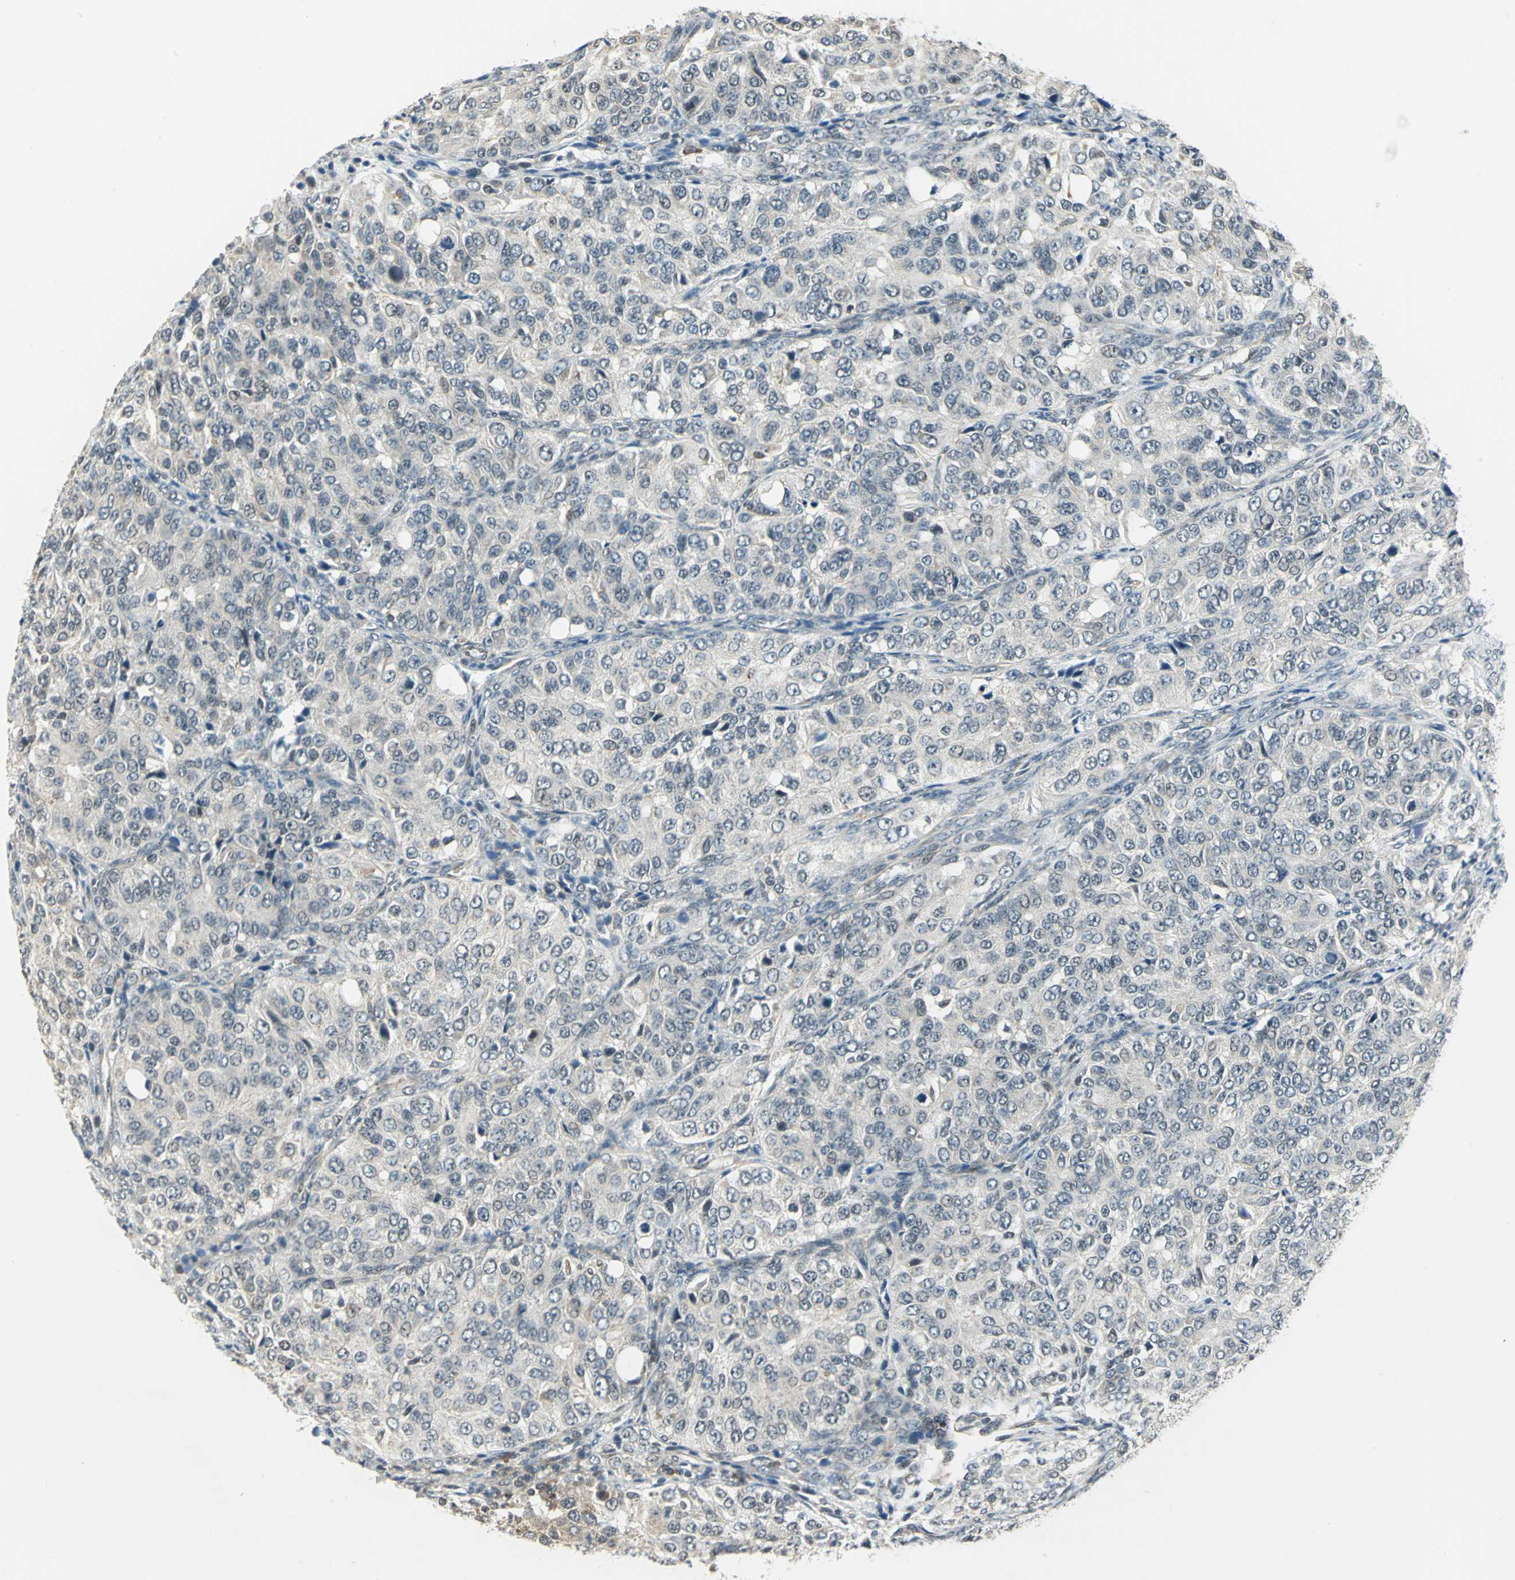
{"staining": {"intensity": "weak", "quantity": "25%-75%", "location": "cytoplasmic/membranous"}, "tissue": "ovarian cancer", "cell_type": "Tumor cells", "image_type": "cancer", "snomed": [{"axis": "morphology", "description": "Carcinoma, endometroid"}, {"axis": "topography", "description": "Ovary"}], "caption": "Endometroid carcinoma (ovarian) was stained to show a protein in brown. There is low levels of weak cytoplasmic/membranous positivity in about 25%-75% of tumor cells. The protein of interest is shown in brown color, while the nuclei are stained blue.", "gene": "PLAGL2", "patient": {"sex": "female", "age": 51}}